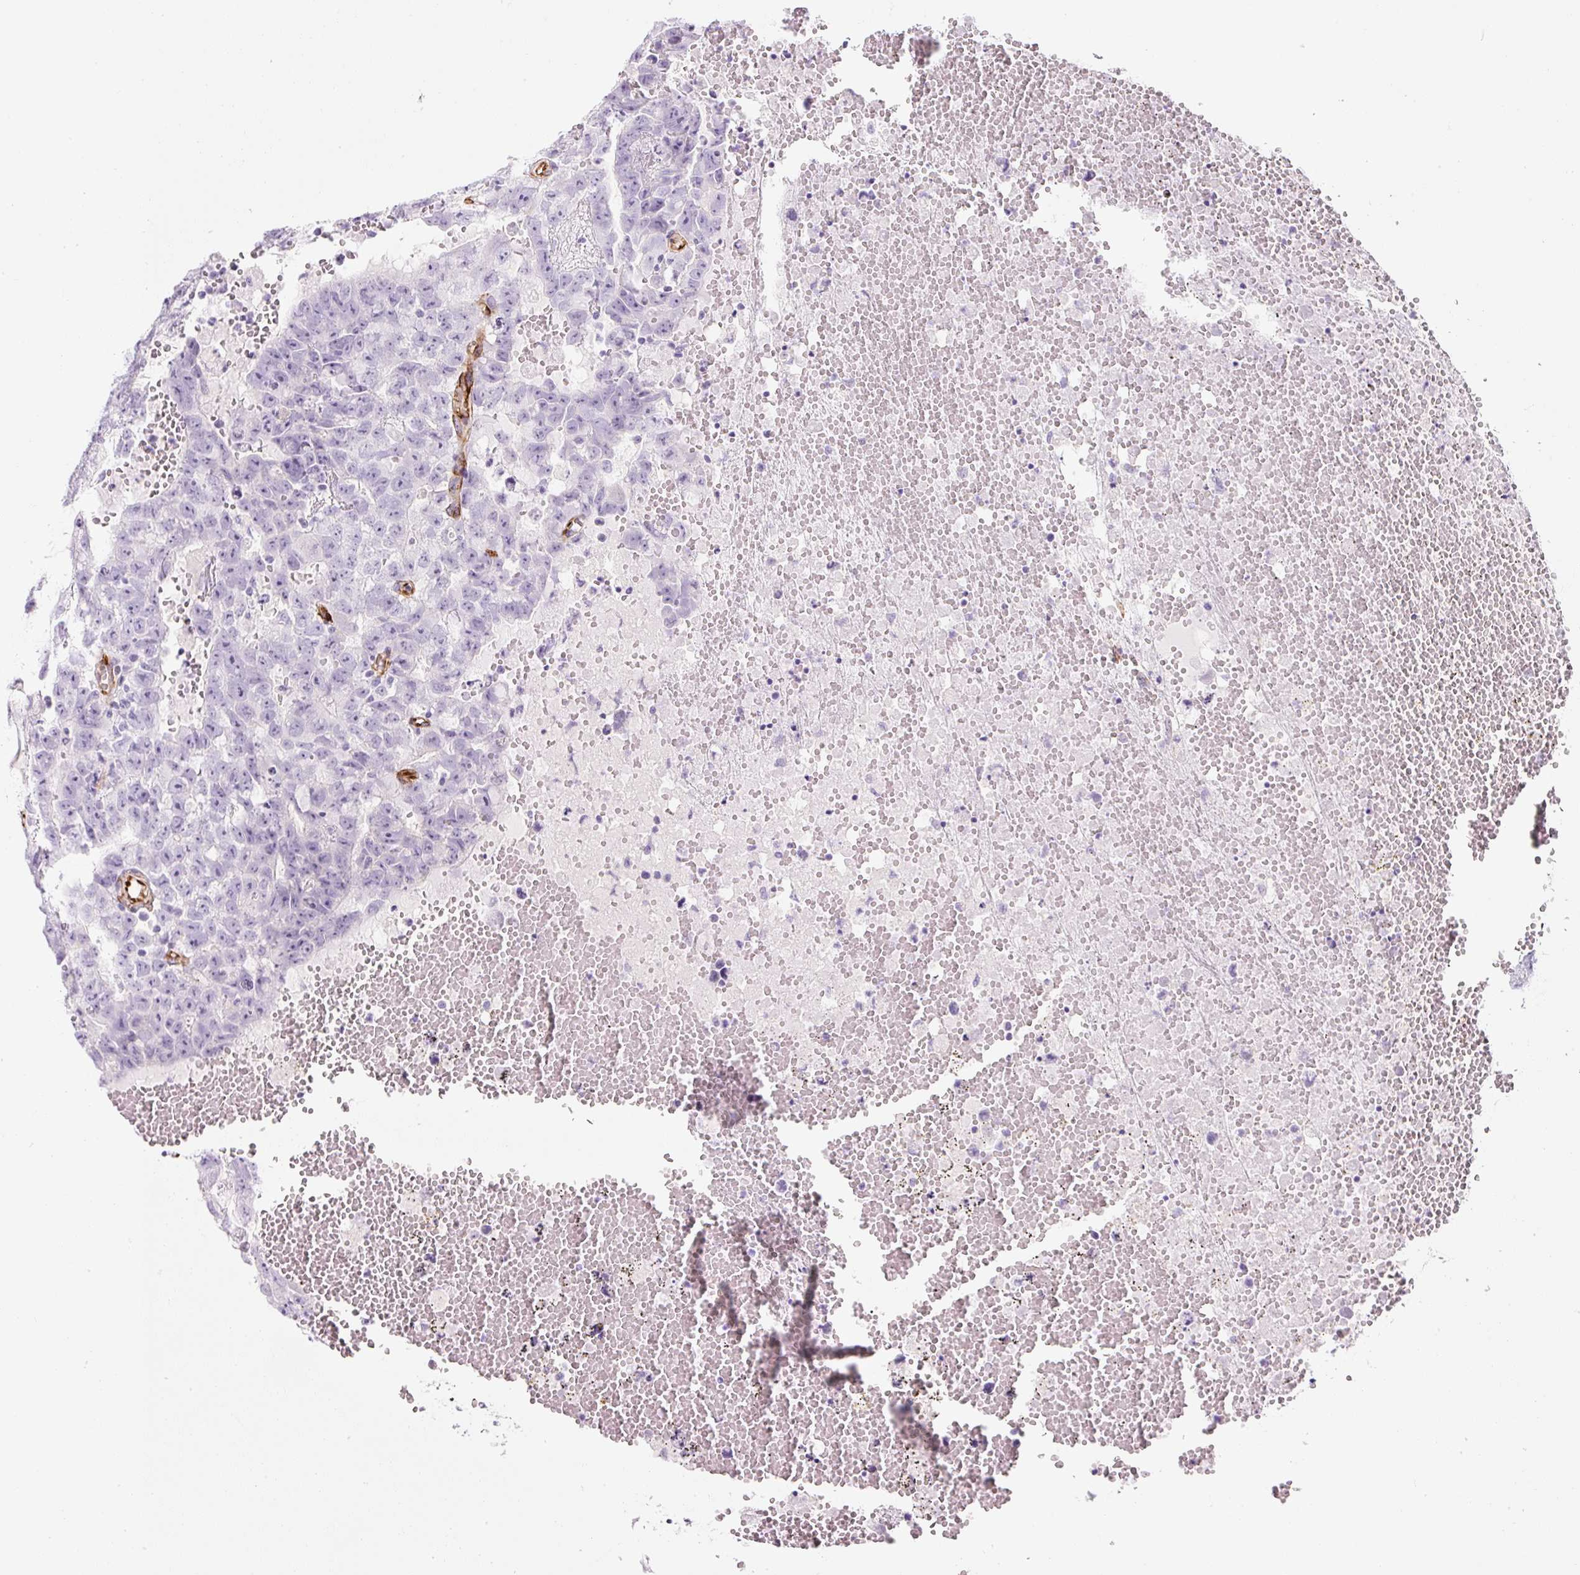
{"staining": {"intensity": "negative", "quantity": "none", "location": "none"}, "tissue": "testis cancer", "cell_type": "Tumor cells", "image_type": "cancer", "snomed": [{"axis": "morphology", "description": "Carcinoma, Embryonal, NOS"}, {"axis": "topography", "description": "Testis"}], "caption": "An immunohistochemistry micrograph of testis cancer is shown. There is no staining in tumor cells of testis cancer.", "gene": "CAVIN3", "patient": {"sex": "male", "age": 25}}